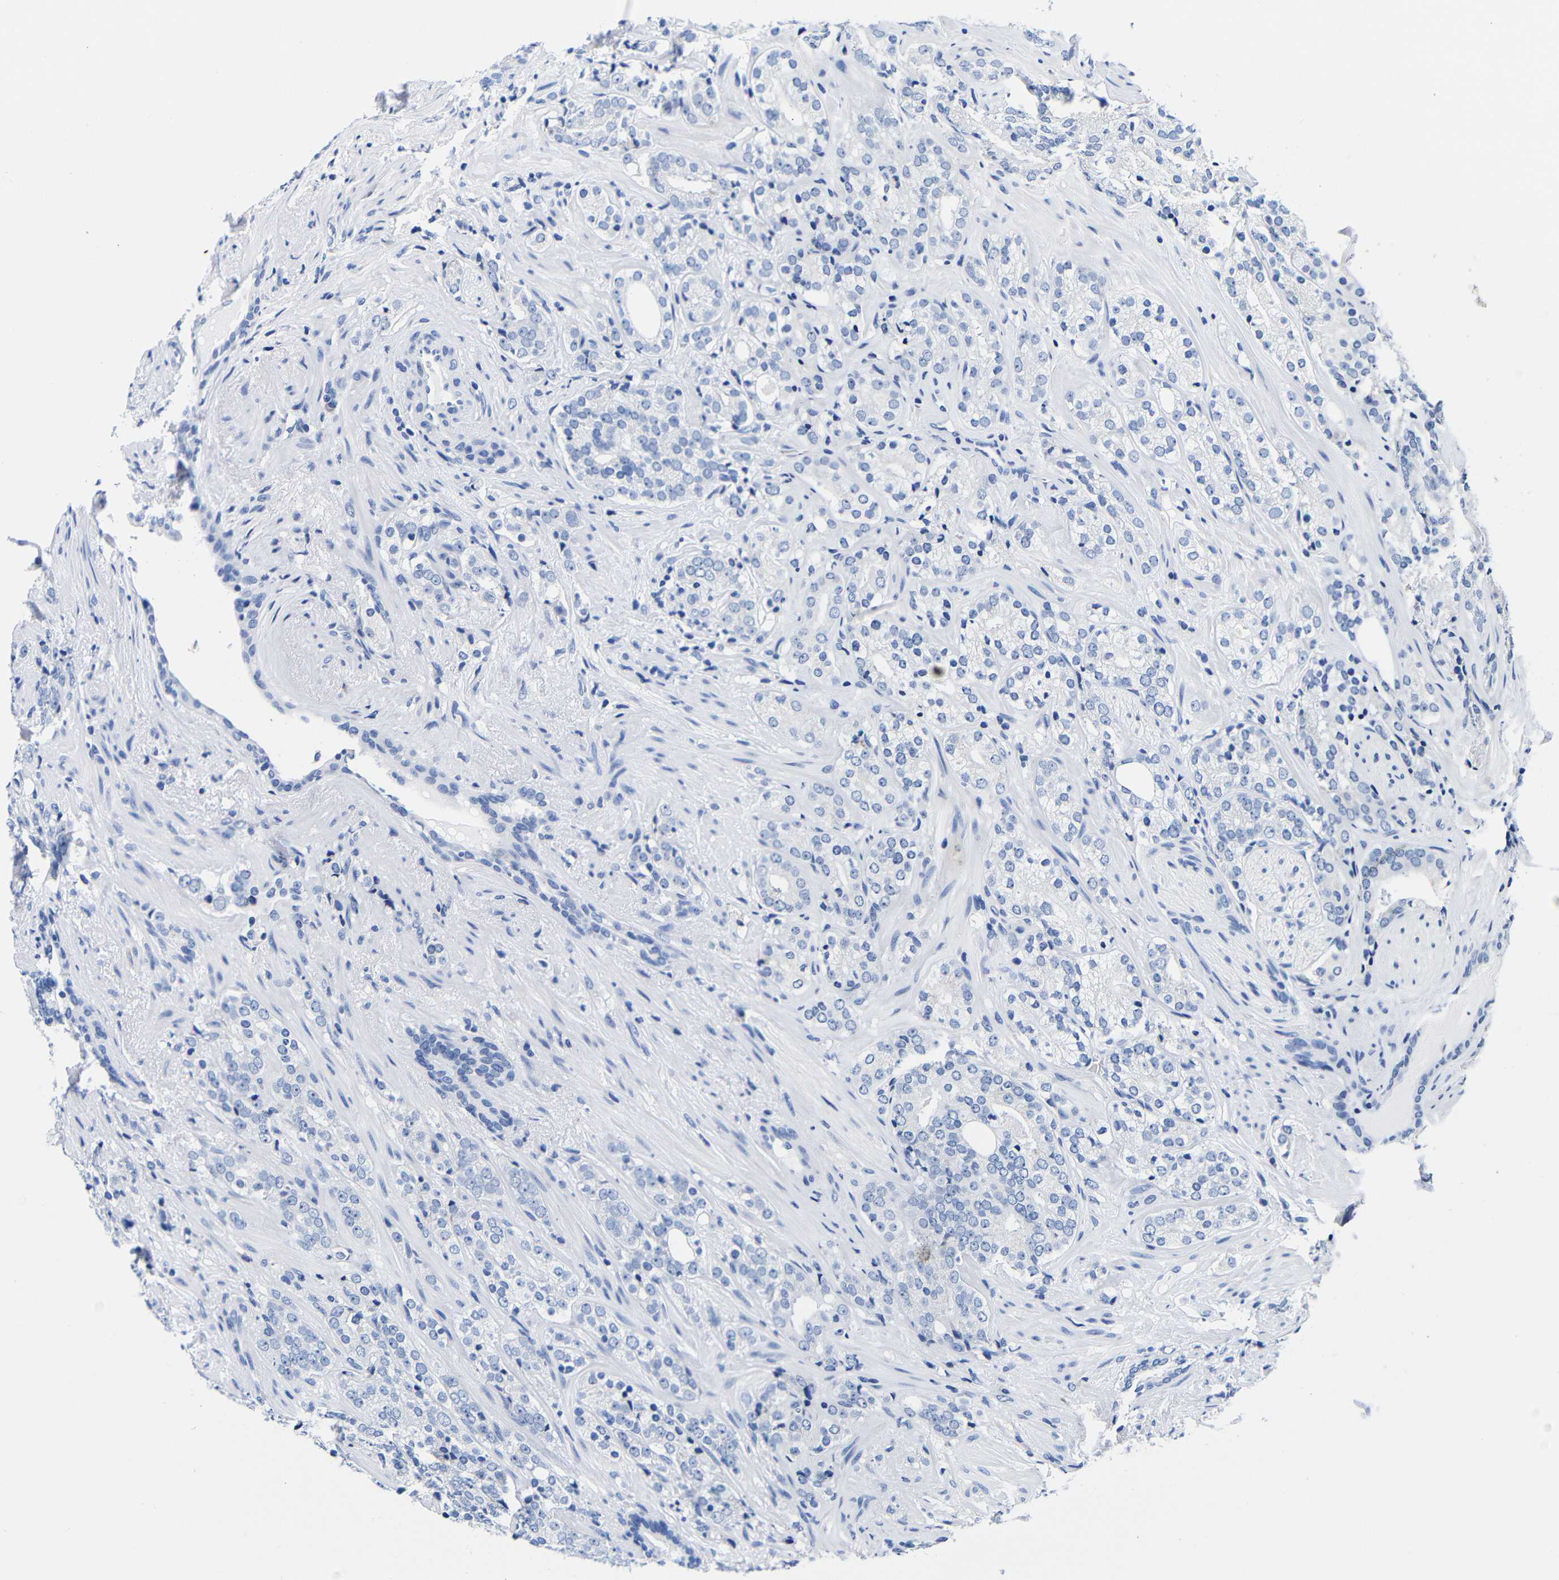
{"staining": {"intensity": "negative", "quantity": "none", "location": "none"}, "tissue": "prostate cancer", "cell_type": "Tumor cells", "image_type": "cancer", "snomed": [{"axis": "morphology", "description": "Adenocarcinoma, High grade"}, {"axis": "topography", "description": "Prostate"}], "caption": "The photomicrograph displays no significant positivity in tumor cells of adenocarcinoma (high-grade) (prostate). (DAB immunohistochemistry, high magnification).", "gene": "CLEC4G", "patient": {"sex": "male", "age": 71}}